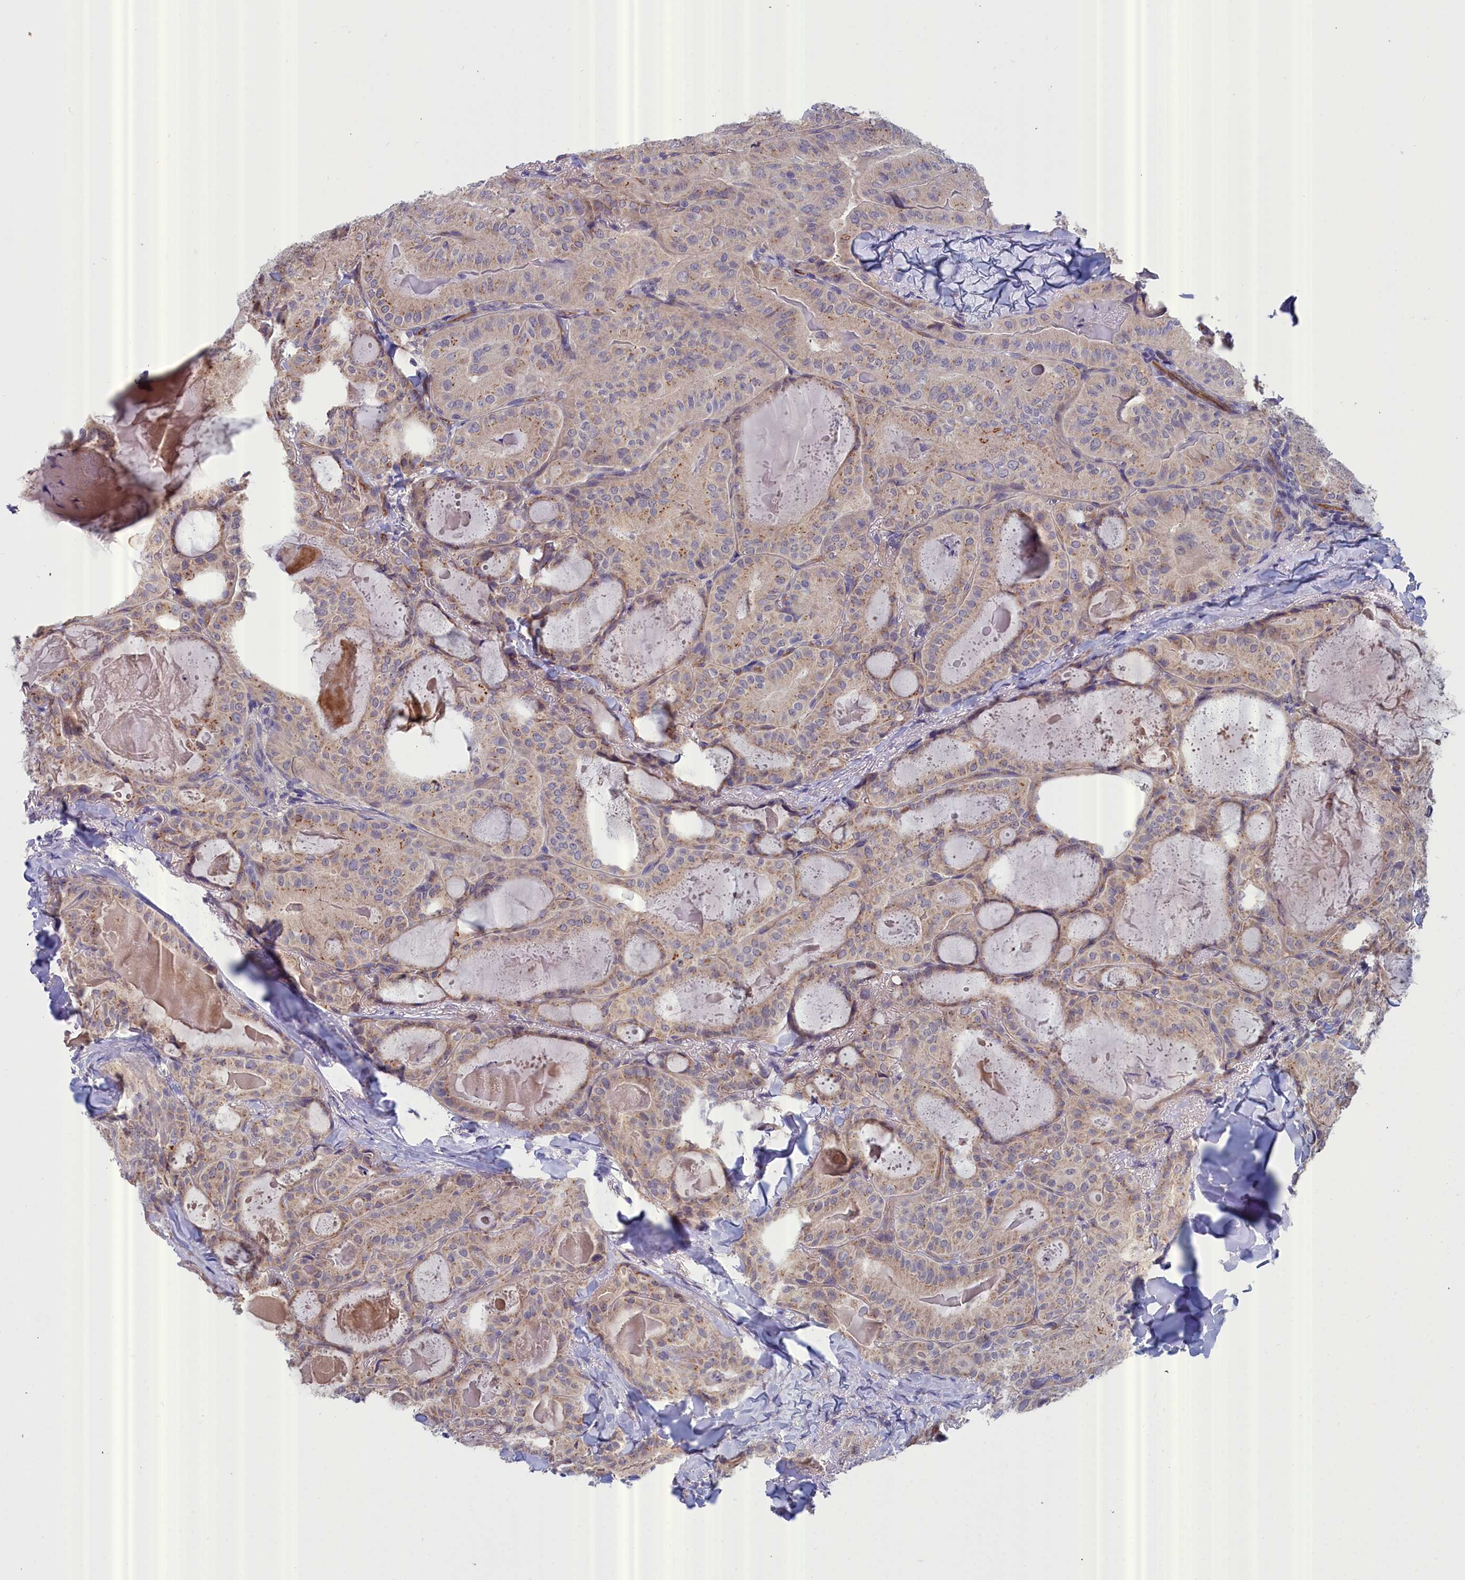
{"staining": {"intensity": "moderate", "quantity": "25%-75%", "location": "cytoplasmic/membranous"}, "tissue": "thyroid cancer", "cell_type": "Tumor cells", "image_type": "cancer", "snomed": [{"axis": "morphology", "description": "Papillary adenocarcinoma, NOS"}, {"axis": "topography", "description": "Thyroid gland"}], "caption": "Immunohistochemistry micrograph of human papillary adenocarcinoma (thyroid) stained for a protein (brown), which reveals medium levels of moderate cytoplasmic/membranous staining in approximately 25%-75% of tumor cells.", "gene": "RDX", "patient": {"sex": "female", "age": 68}}